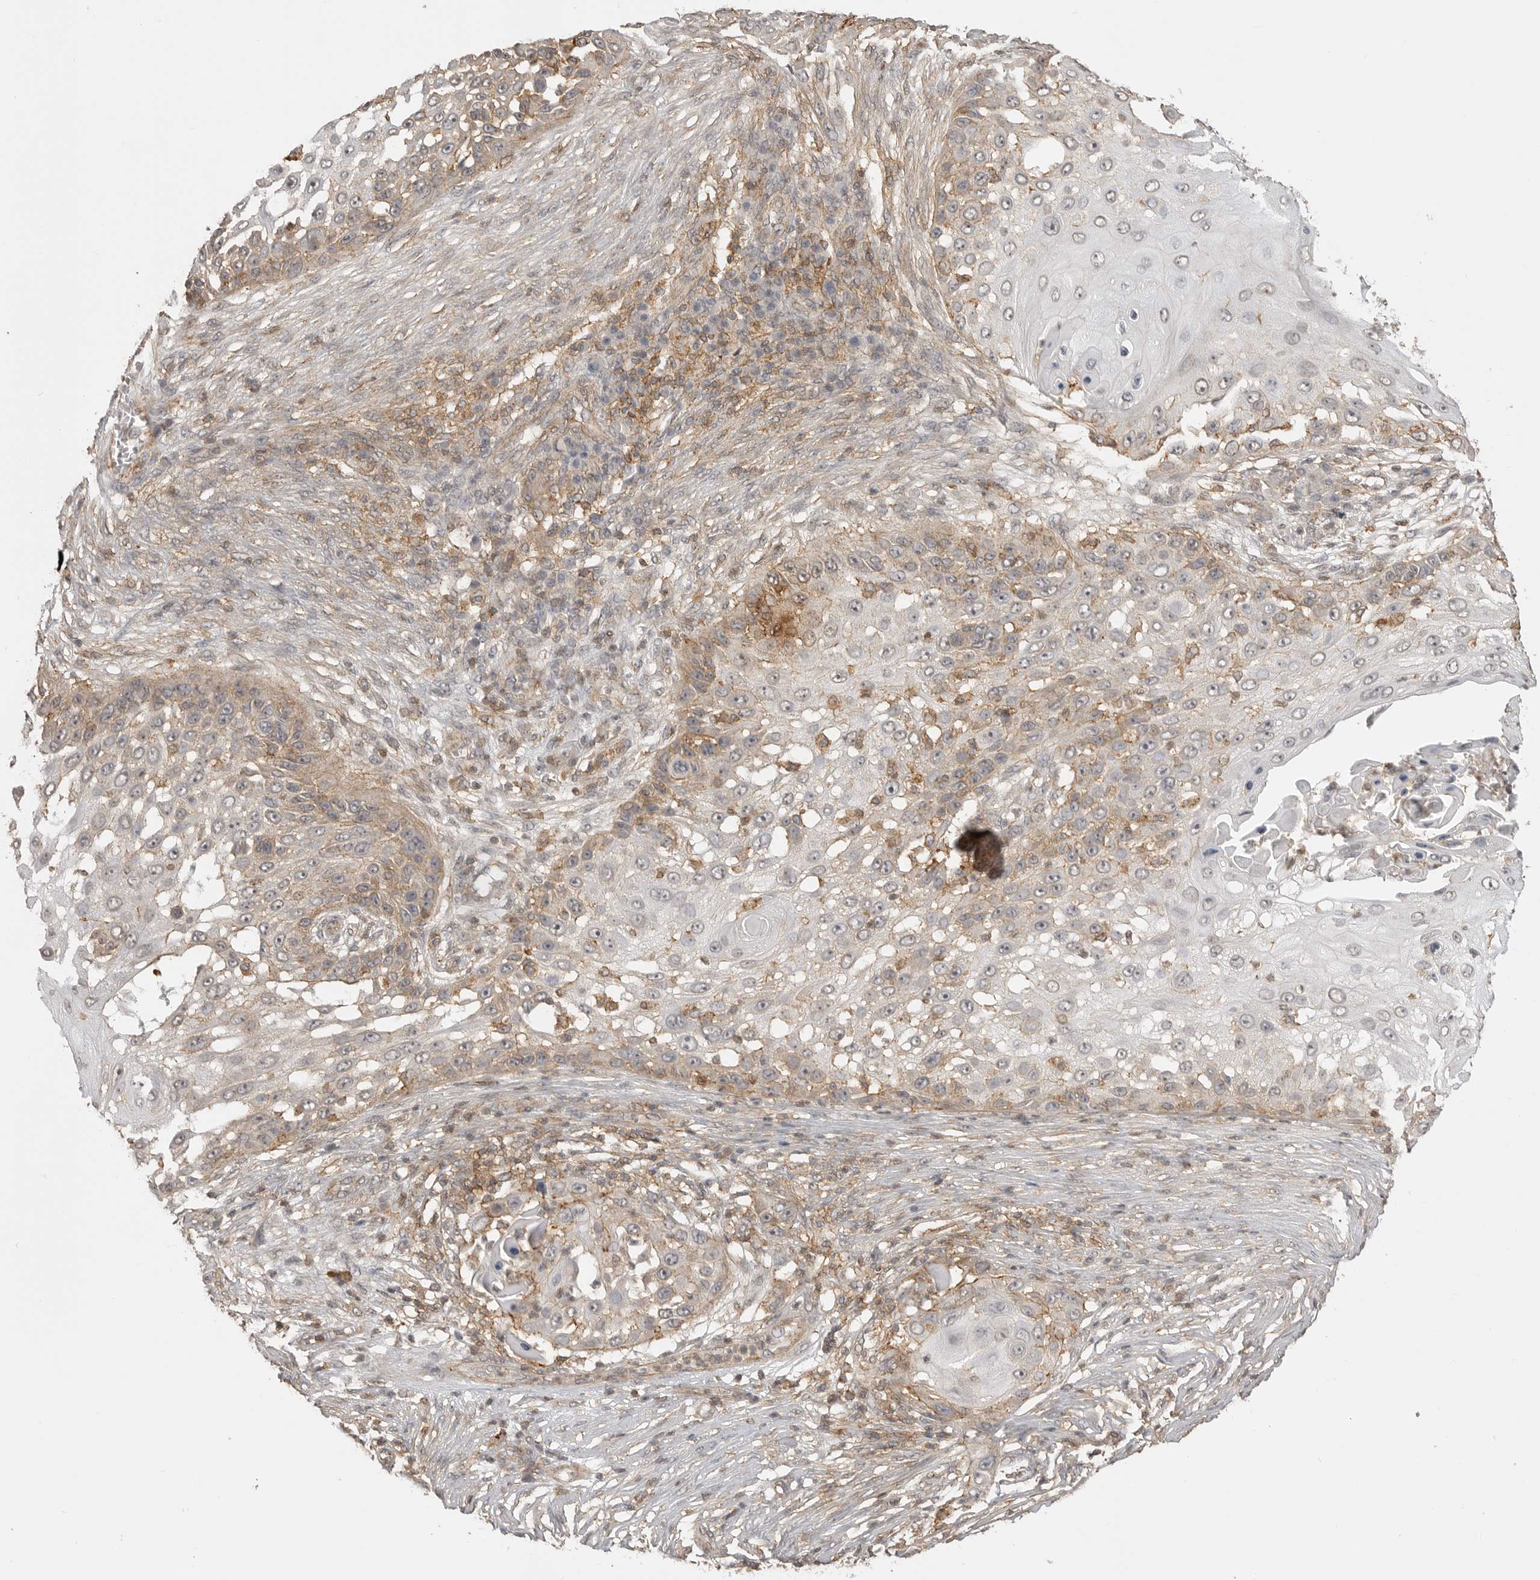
{"staining": {"intensity": "moderate", "quantity": "<25%", "location": "cytoplasmic/membranous"}, "tissue": "skin cancer", "cell_type": "Tumor cells", "image_type": "cancer", "snomed": [{"axis": "morphology", "description": "Squamous cell carcinoma, NOS"}, {"axis": "topography", "description": "Skin"}], "caption": "Squamous cell carcinoma (skin) stained with immunohistochemistry displays moderate cytoplasmic/membranous positivity in about <25% of tumor cells.", "gene": "GPC2", "patient": {"sex": "female", "age": 44}}